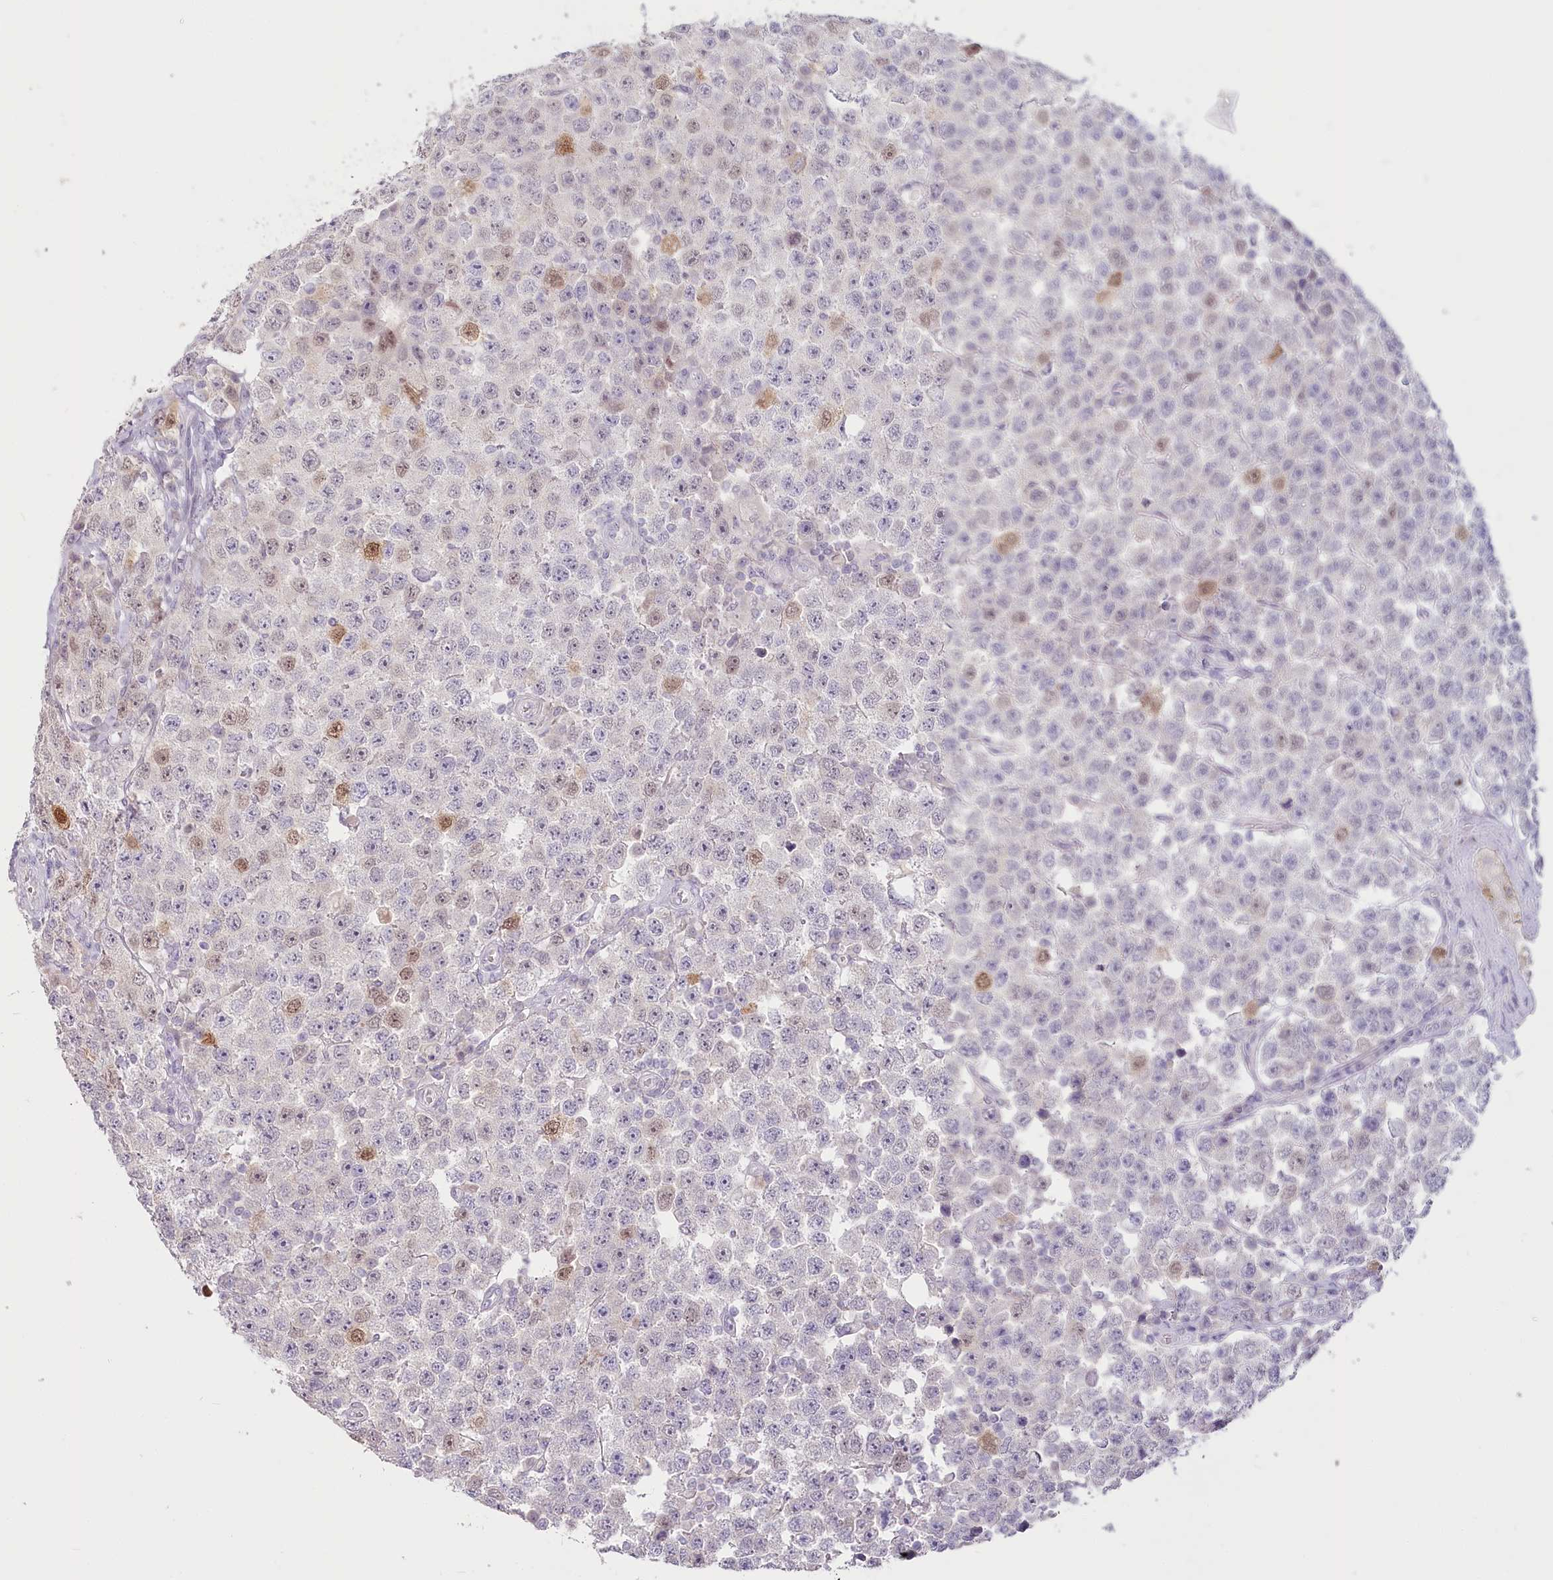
{"staining": {"intensity": "moderate", "quantity": "<25%", "location": "nuclear"}, "tissue": "testis cancer", "cell_type": "Tumor cells", "image_type": "cancer", "snomed": [{"axis": "morphology", "description": "Seminoma, NOS"}, {"axis": "topography", "description": "Testis"}], "caption": "Protein staining of testis cancer tissue exhibits moderate nuclear staining in approximately <25% of tumor cells.", "gene": "USP11", "patient": {"sex": "male", "age": 28}}